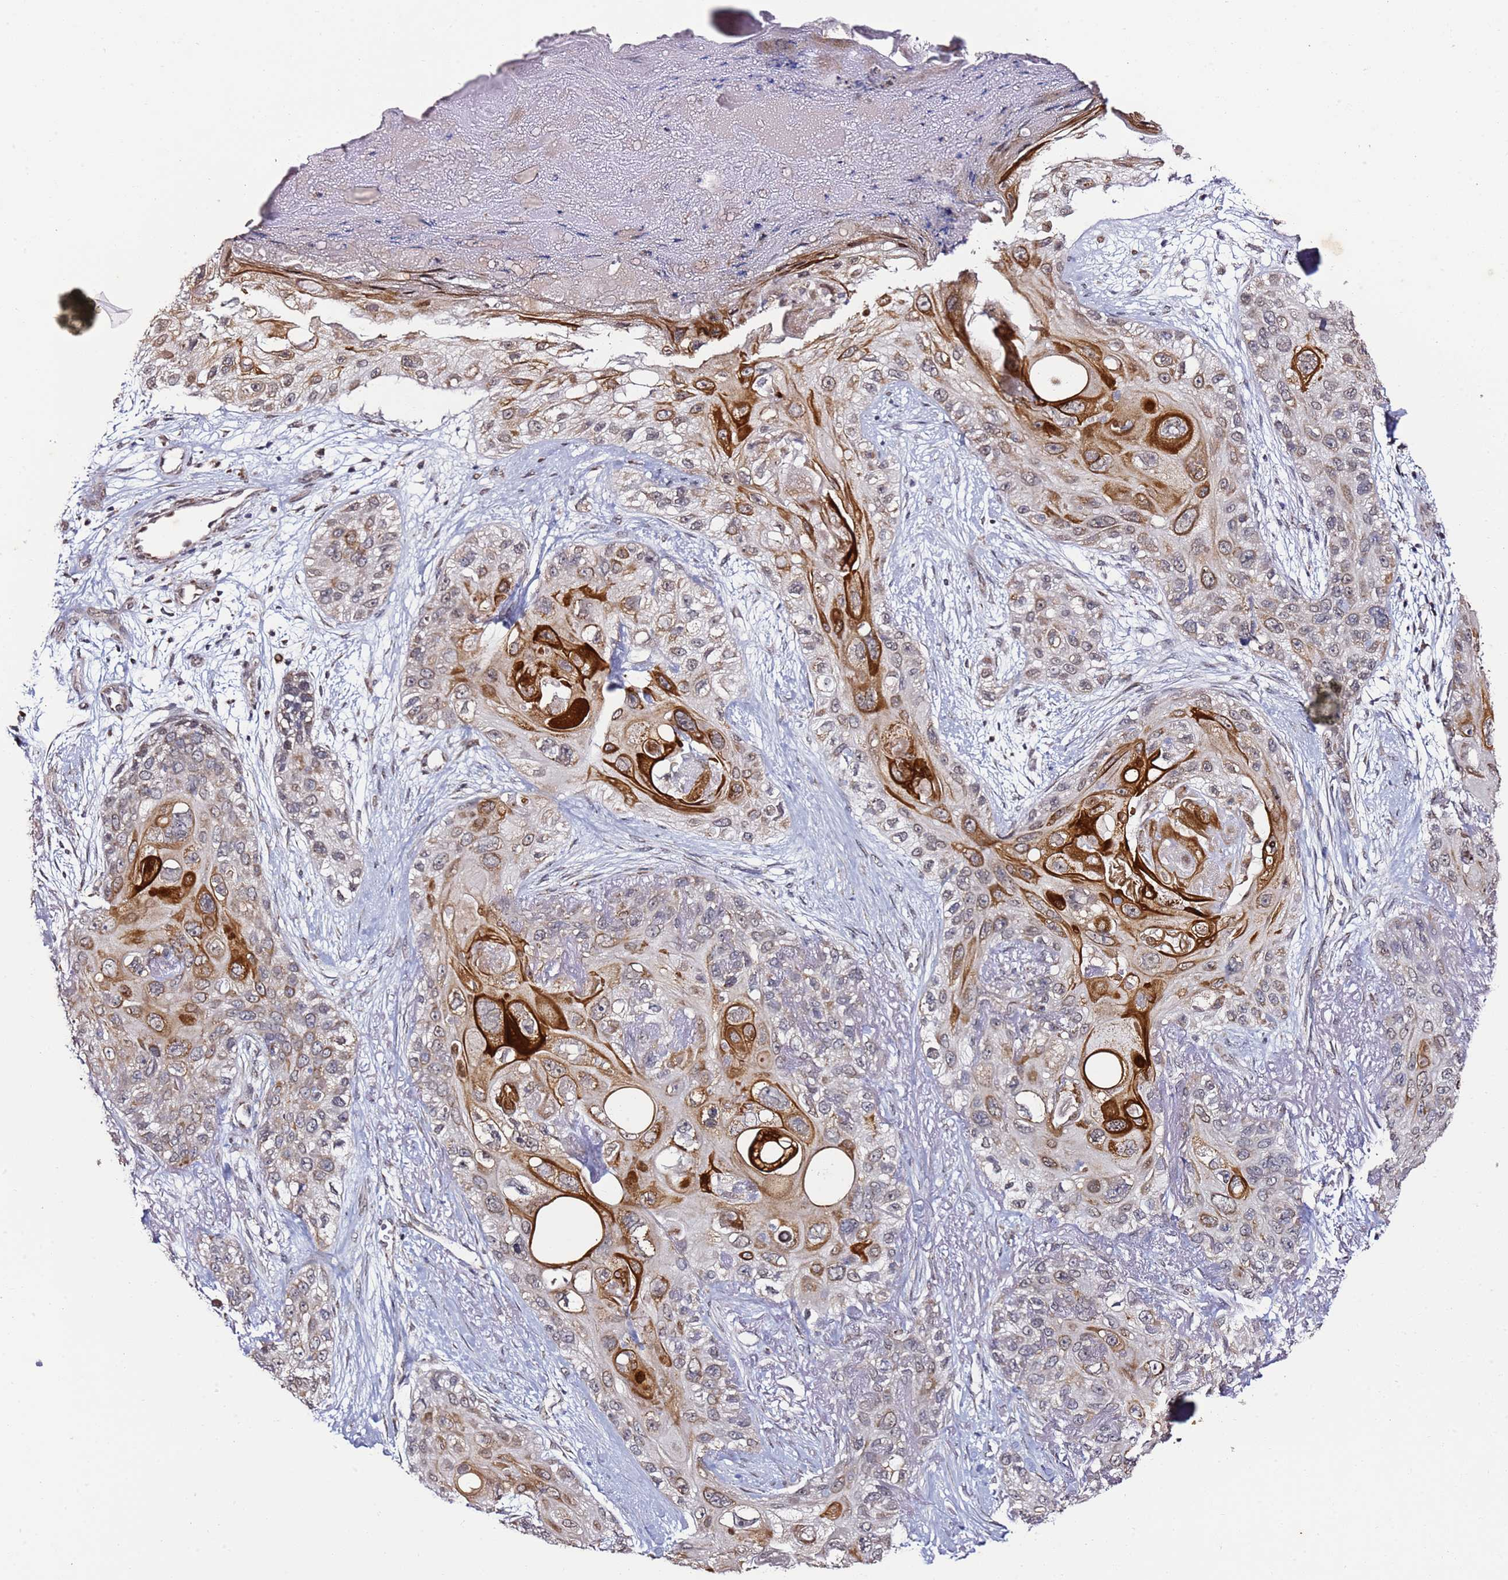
{"staining": {"intensity": "strong", "quantity": "<25%", "location": "cytoplasmic/membranous"}, "tissue": "skin cancer", "cell_type": "Tumor cells", "image_type": "cancer", "snomed": [{"axis": "morphology", "description": "Normal tissue, NOS"}, {"axis": "morphology", "description": "Squamous cell carcinoma, NOS"}, {"axis": "topography", "description": "Skin"}], "caption": "Brown immunohistochemical staining in human skin cancer (squamous cell carcinoma) demonstrates strong cytoplasmic/membranous expression in approximately <25% of tumor cells.", "gene": "TP53AIP1", "patient": {"sex": "male", "age": 72}}